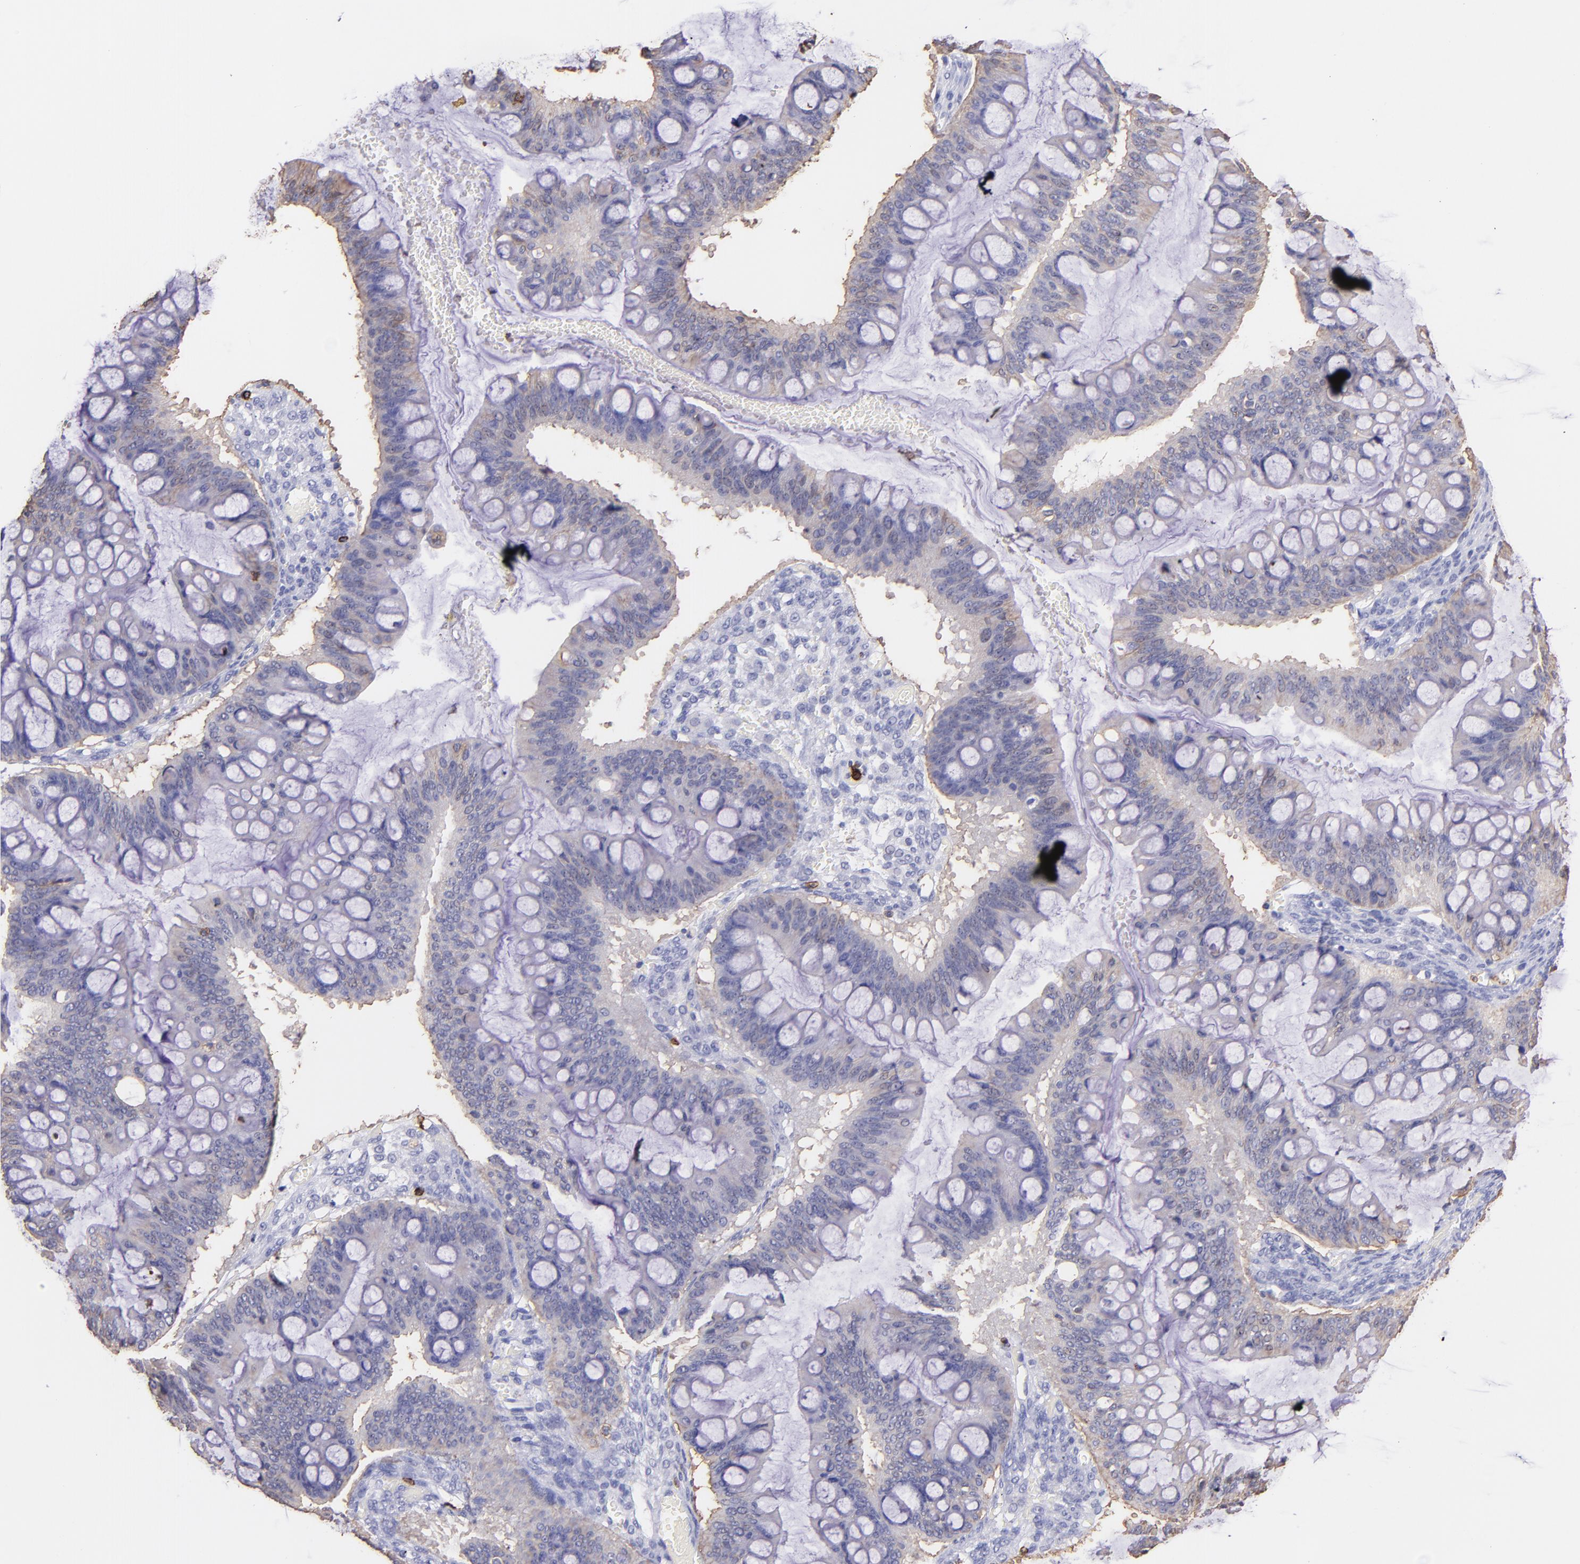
{"staining": {"intensity": "weak", "quantity": "25%-75%", "location": "cytoplasmic/membranous"}, "tissue": "ovarian cancer", "cell_type": "Tumor cells", "image_type": "cancer", "snomed": [{"axis": "morphology", "description": "Cystadenocarcinoma, mucinous, NOS"}, {"axis": "topography", "description": "Ovary"}], "caption": "Immunohistochemical staining of mucinous cystadenocarcinoma (ovarian) displays weak cytoplasmic/membranous protein positivity in about 25%-75% of tumor cells. The staining is performed using DAB (3,3'-diaminobenzidine) brown chromogen to label protein expression. The nuclei are counter-stained blue using hematoxylin.", "gene": "SPN", "patient": {"sex": "female", "age": 73}}